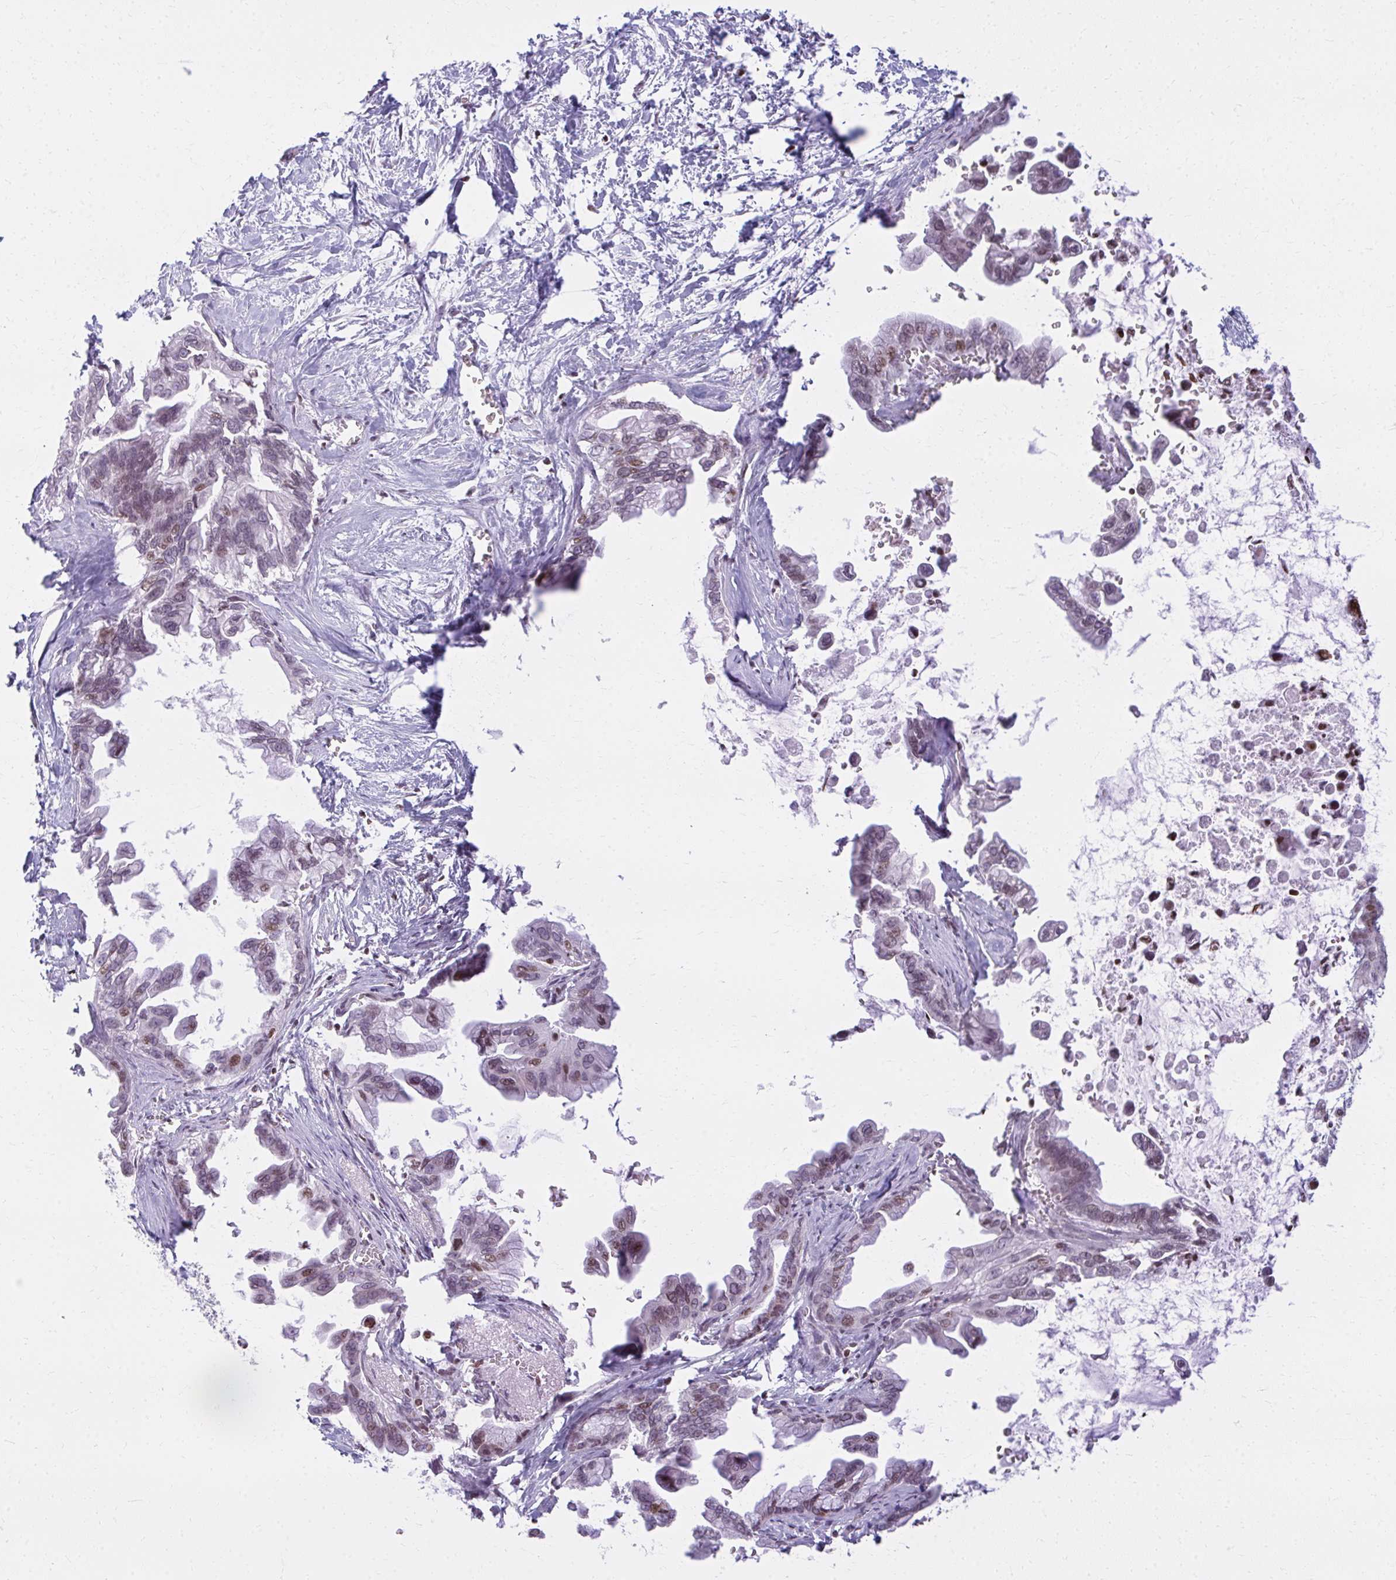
{"staining": {"intensity": "weak", "quantity": "25%-75%", "location": "nuclear"}, "tissue": "pancreatic cancer", "cell_type": "Tumor cells", "image_type": "cancer", "snomed": [{"axis": "morphology", "description": "Adenocarcinoma, NOS"}, {"axis": "topography", "description": "Pancreas"}], "caption": "A brown stain shows weak nuclear expression of a protein in human pancreatic cancer (adenocarcinoma) tumor cells. The protein is stained brown, and the nuclei are stained in blue (DAB (3,3'-diaminobenzidine) IHC with brightfield microscopy, high magnification).", "gene": "AP5M1", "patient": {"sex": "male", "age": 61}}